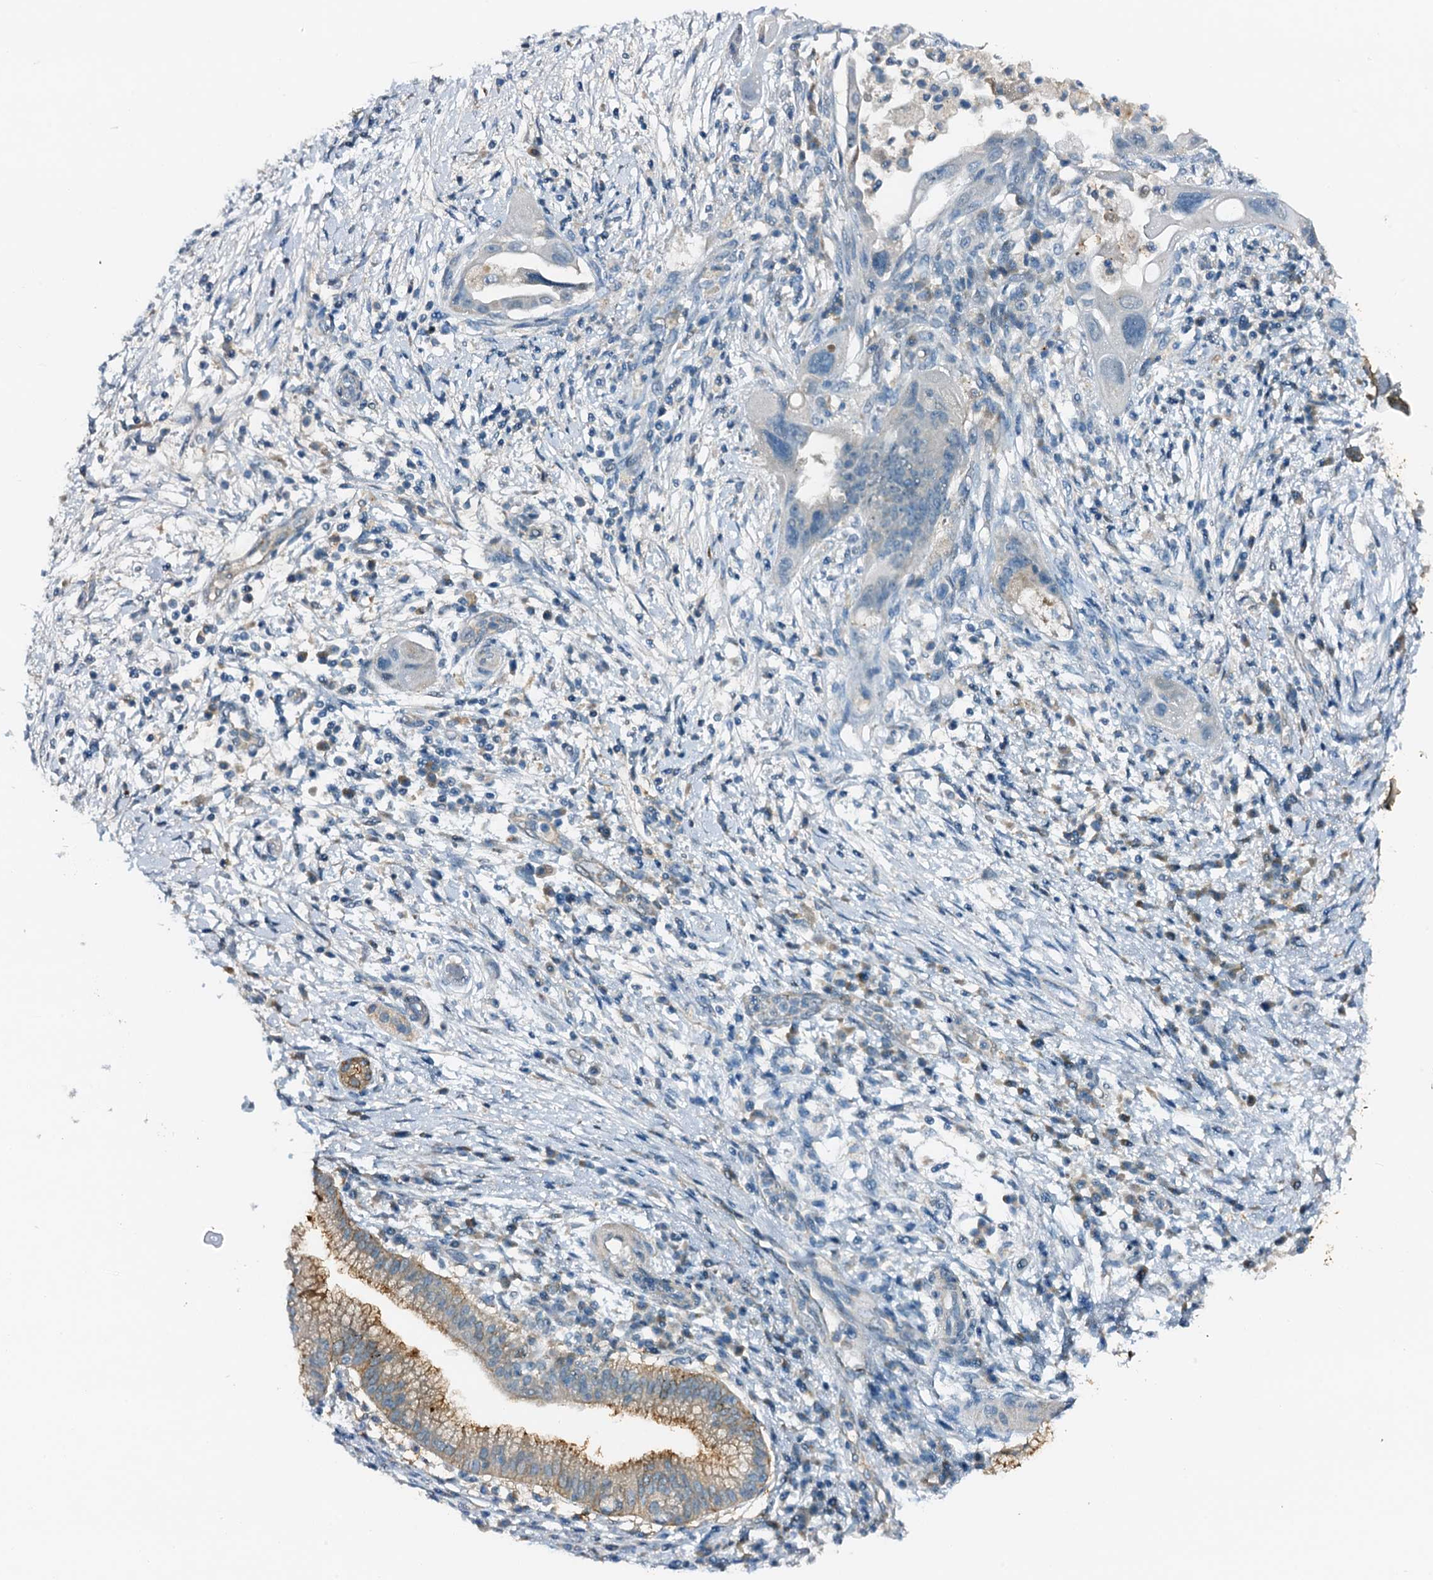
{"staining": {"intensity": "moderate", "quantity": "<25%", "location": "cytoplasmic/membranous"}, "tissue": "pancreatic cancer", "cell_type": "Tumor cells", "image_type": "cancer", "snomed": [{"axis": "morphology", "description": "Adenocarcinoma, NOS"}, {"axis": "topography", "description": "Pancreas"}], "caption": "Adenocarcinoma (pancreatic) stained with DAB immunohistochemistry (IHC) exhibits low levels of moderate cytoplasmic/membranous staining in about <25% of tumor cells. (DAB = brown stain, brightfield microscopy at high magnification).", "gene": "ZNF606", "patient": {"sex": "male", "age": 68}}